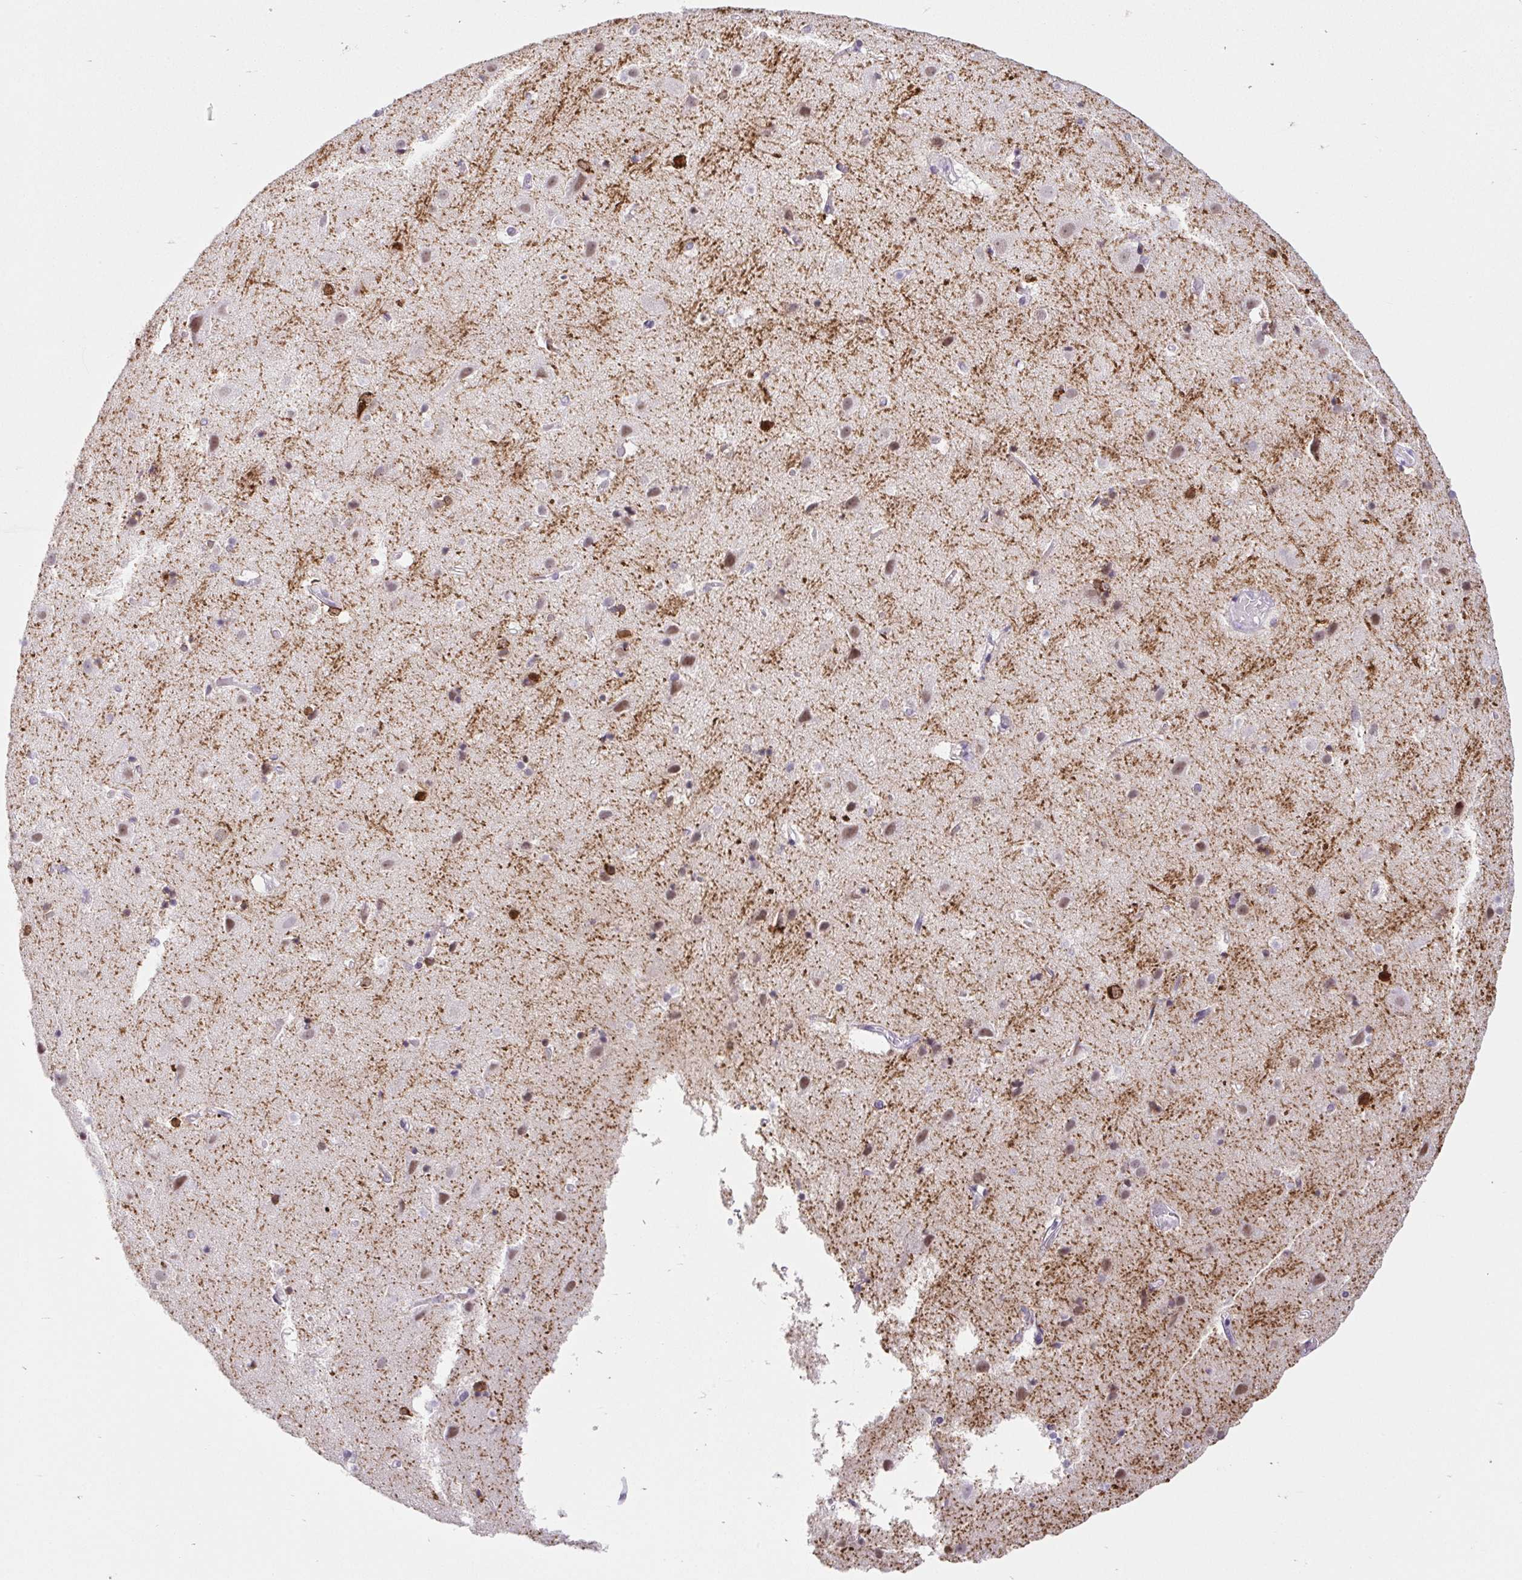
{"staining": {"intensity": "negative", "quantity": "none", "location": "none"}, "tissue": "cerebral cortex", "cell_type": "Endothelial cells", "image_type": "normal", "snomed": [{"axis": "morphology", "description": "Normal tissue, NOS"}, {"axis": "topography", "description": "Cerebral cortex"}], "caption": "High power microscopy micrograph of an IHC histopathology image of benign cerebral cortex, revealing no significant staining in endothelial cells.", "gene": "BCAS1", "patient": {"sex": "female", "age": 52}}